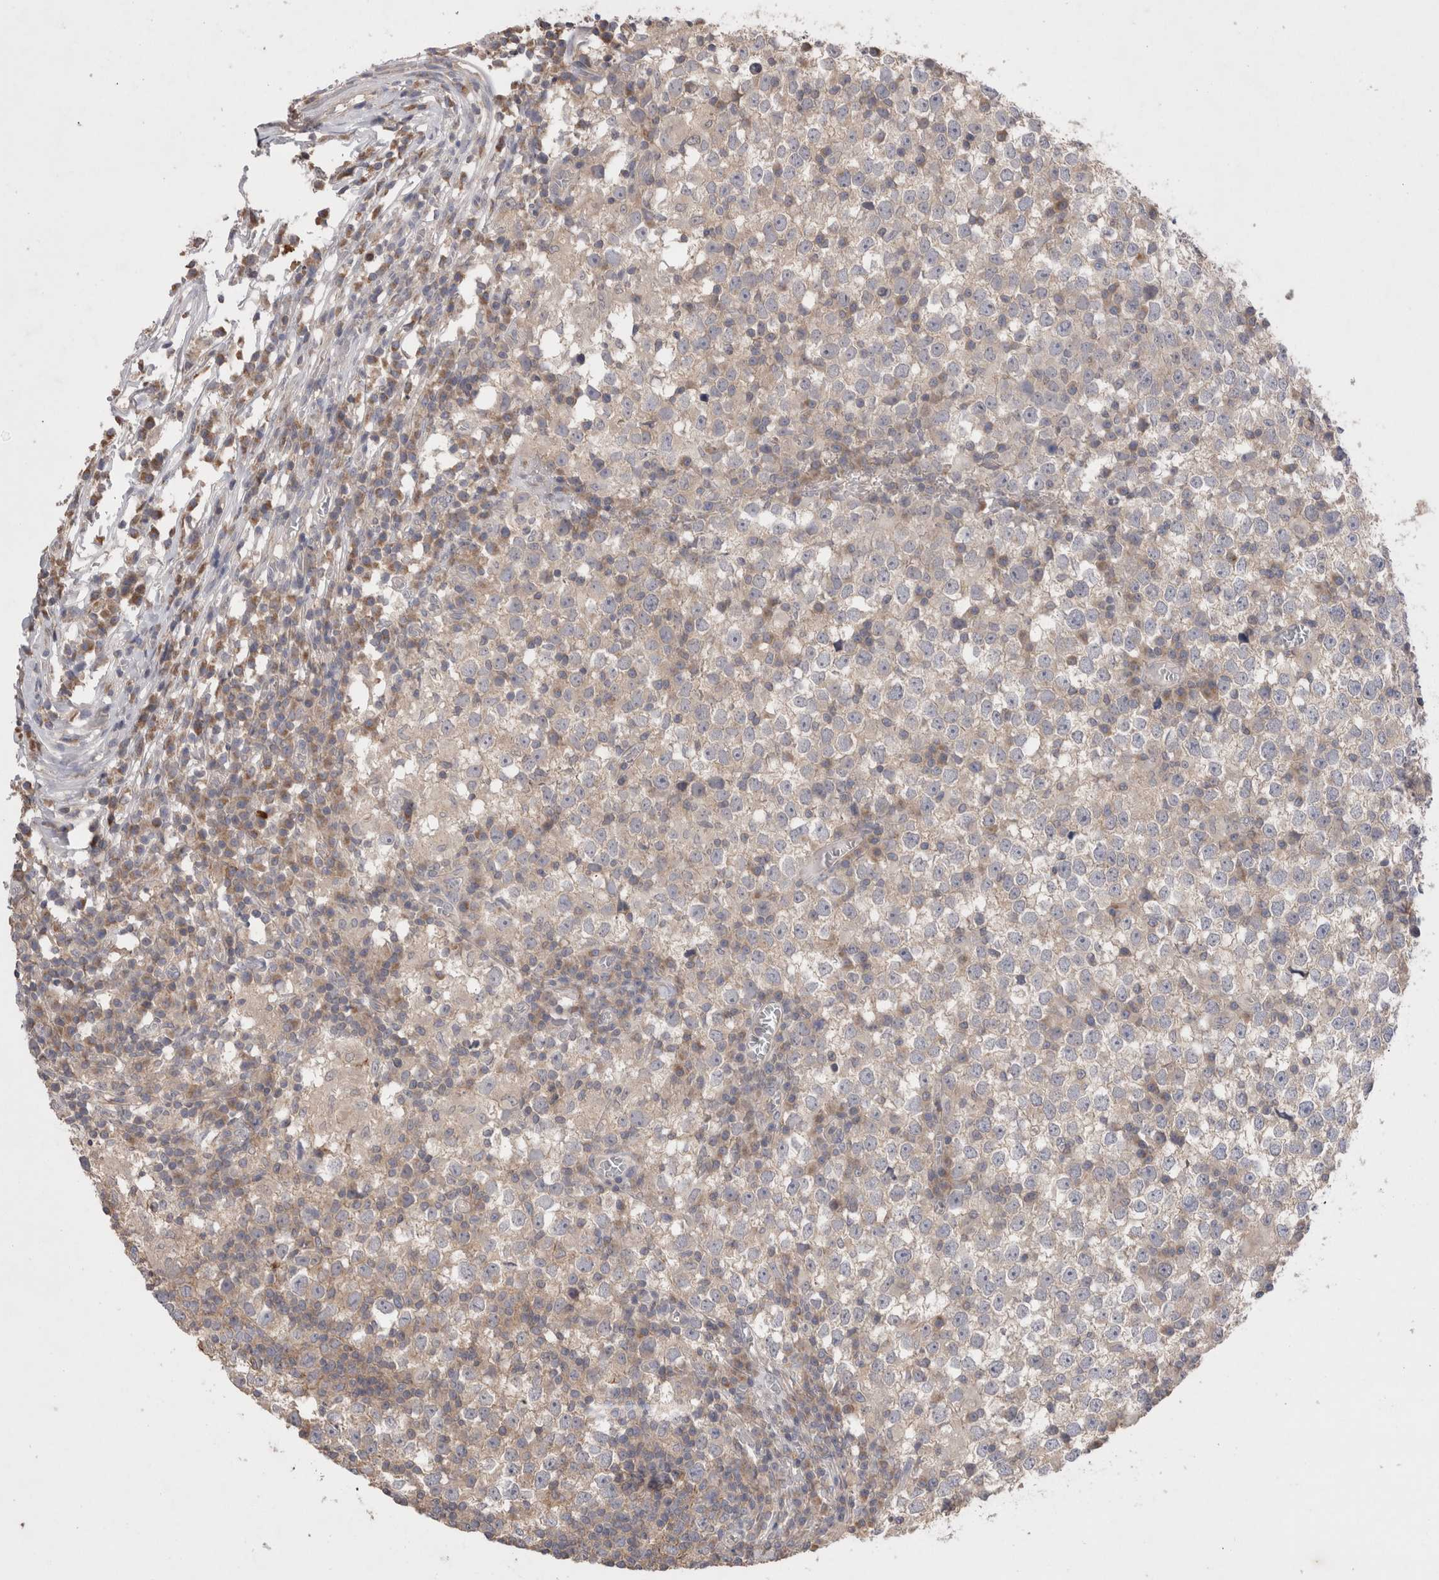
{"staining": {"intensity": "negative", "quantity": "none", "location": "none"}, "tissue": "testis cancer", "cell_type": "Tumor cells", "image_type": "cancer", "snomed": [{"axis": "morphology", "description": "Seminoma, NOS"}, {"axis": "topography", "description": "Testis"}], "caption": "Micrograph shows no protein staining in tumor cells of testis cancer (seminoma) tissue.", "gene": "OTOR", "patient": {"sex": "male", "age": 65}}